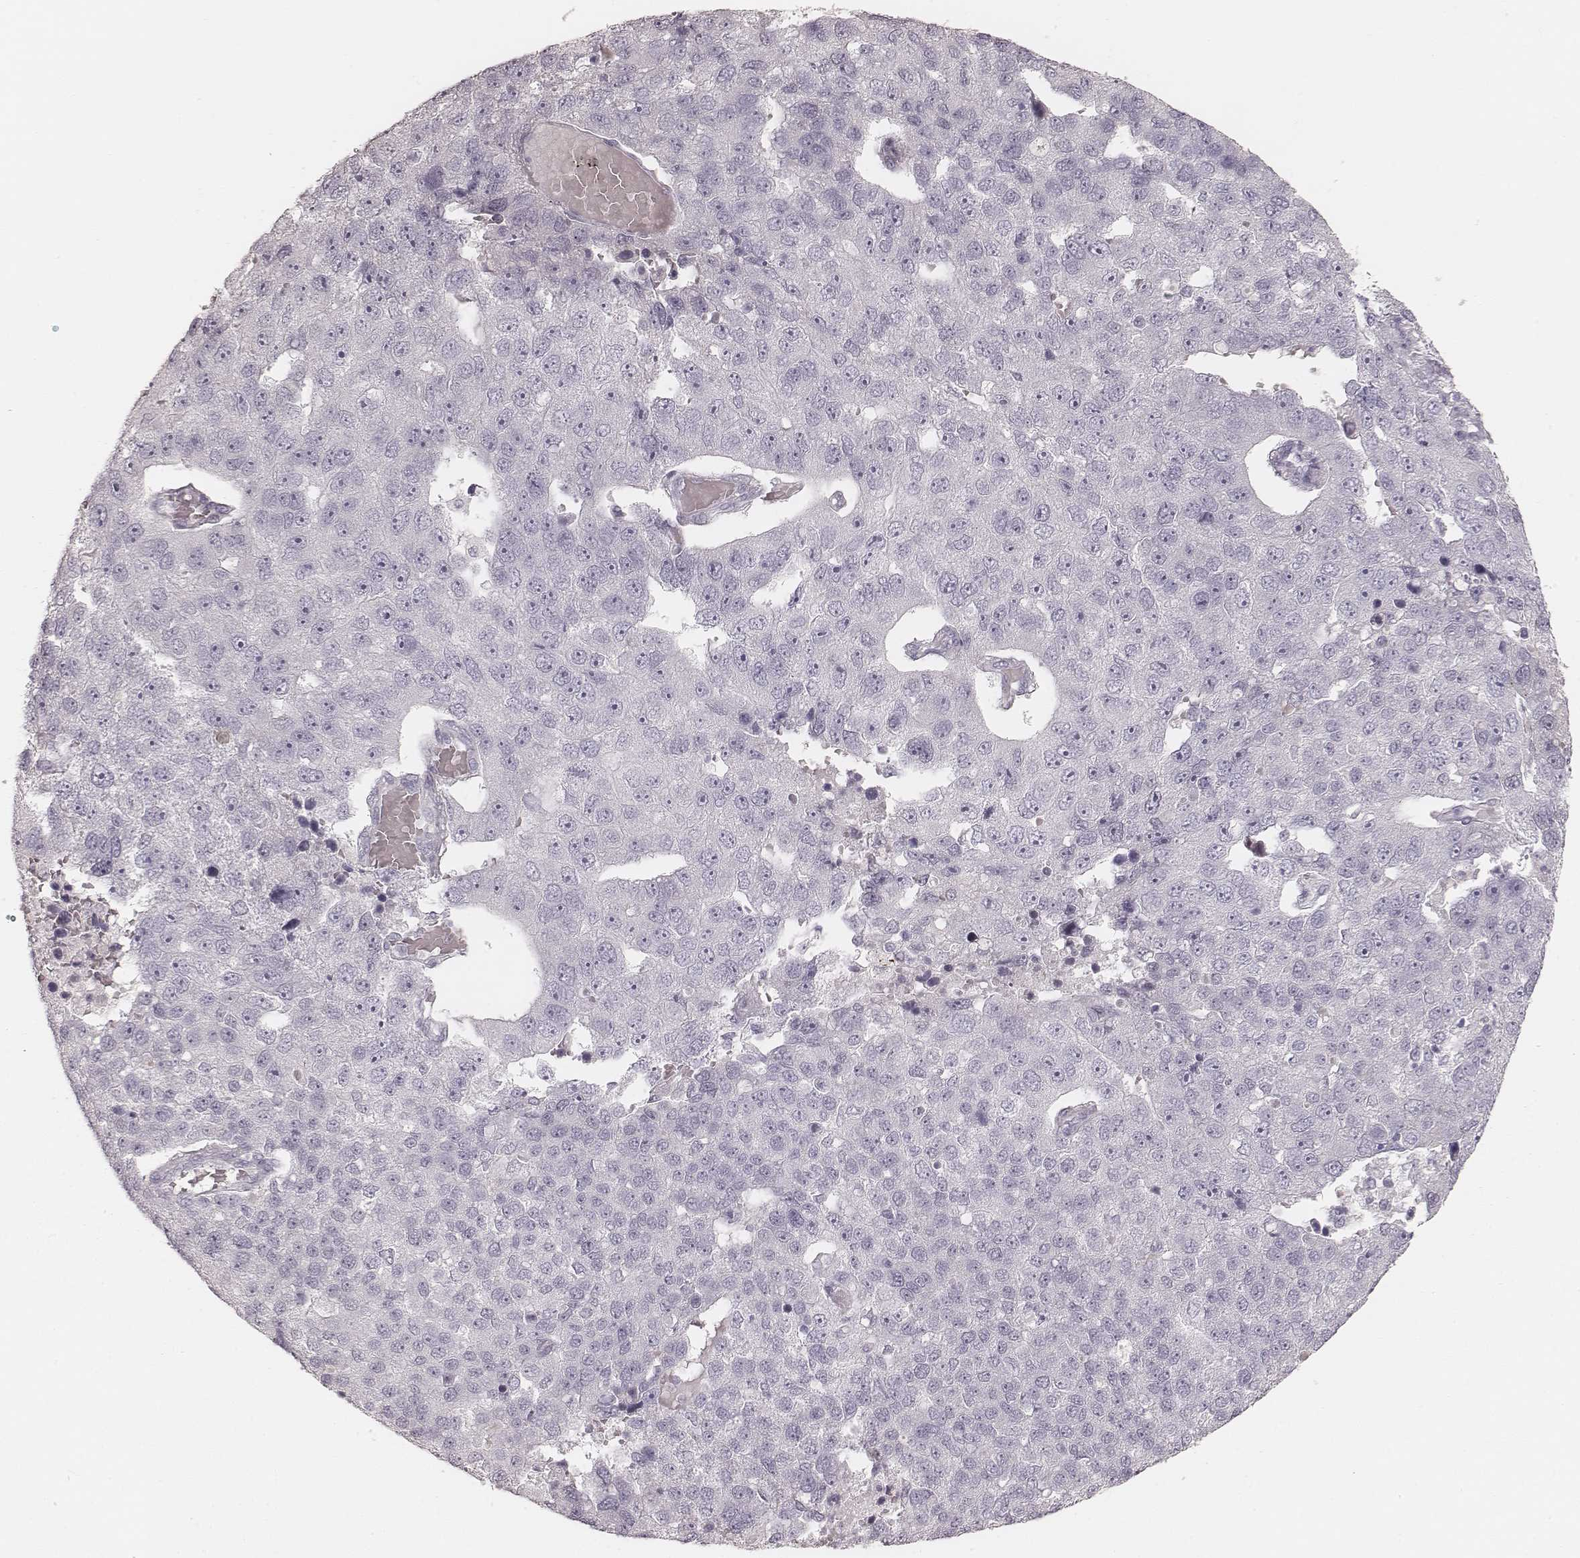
{"staining": {"intensity": "negative", "quantity": "none", "location": "none"}, "tissue": "pancreatic cancer", "cell_type": "Tumor cells", "image_type": "cancer", "snomed": [{"axis": "morphology", "description": "Adenocarcinoma, NOS"}, {"axis": "topography", "description": "Pancreas"}], "caption": "Immunohistochemistry (IHC) micrograph of pancreatic adenocarcinoma stained for a protein (brown), which displays no expression in tumor cells.", "gene": "KRT26", "patient": {"sex": "female", "age": 61}}